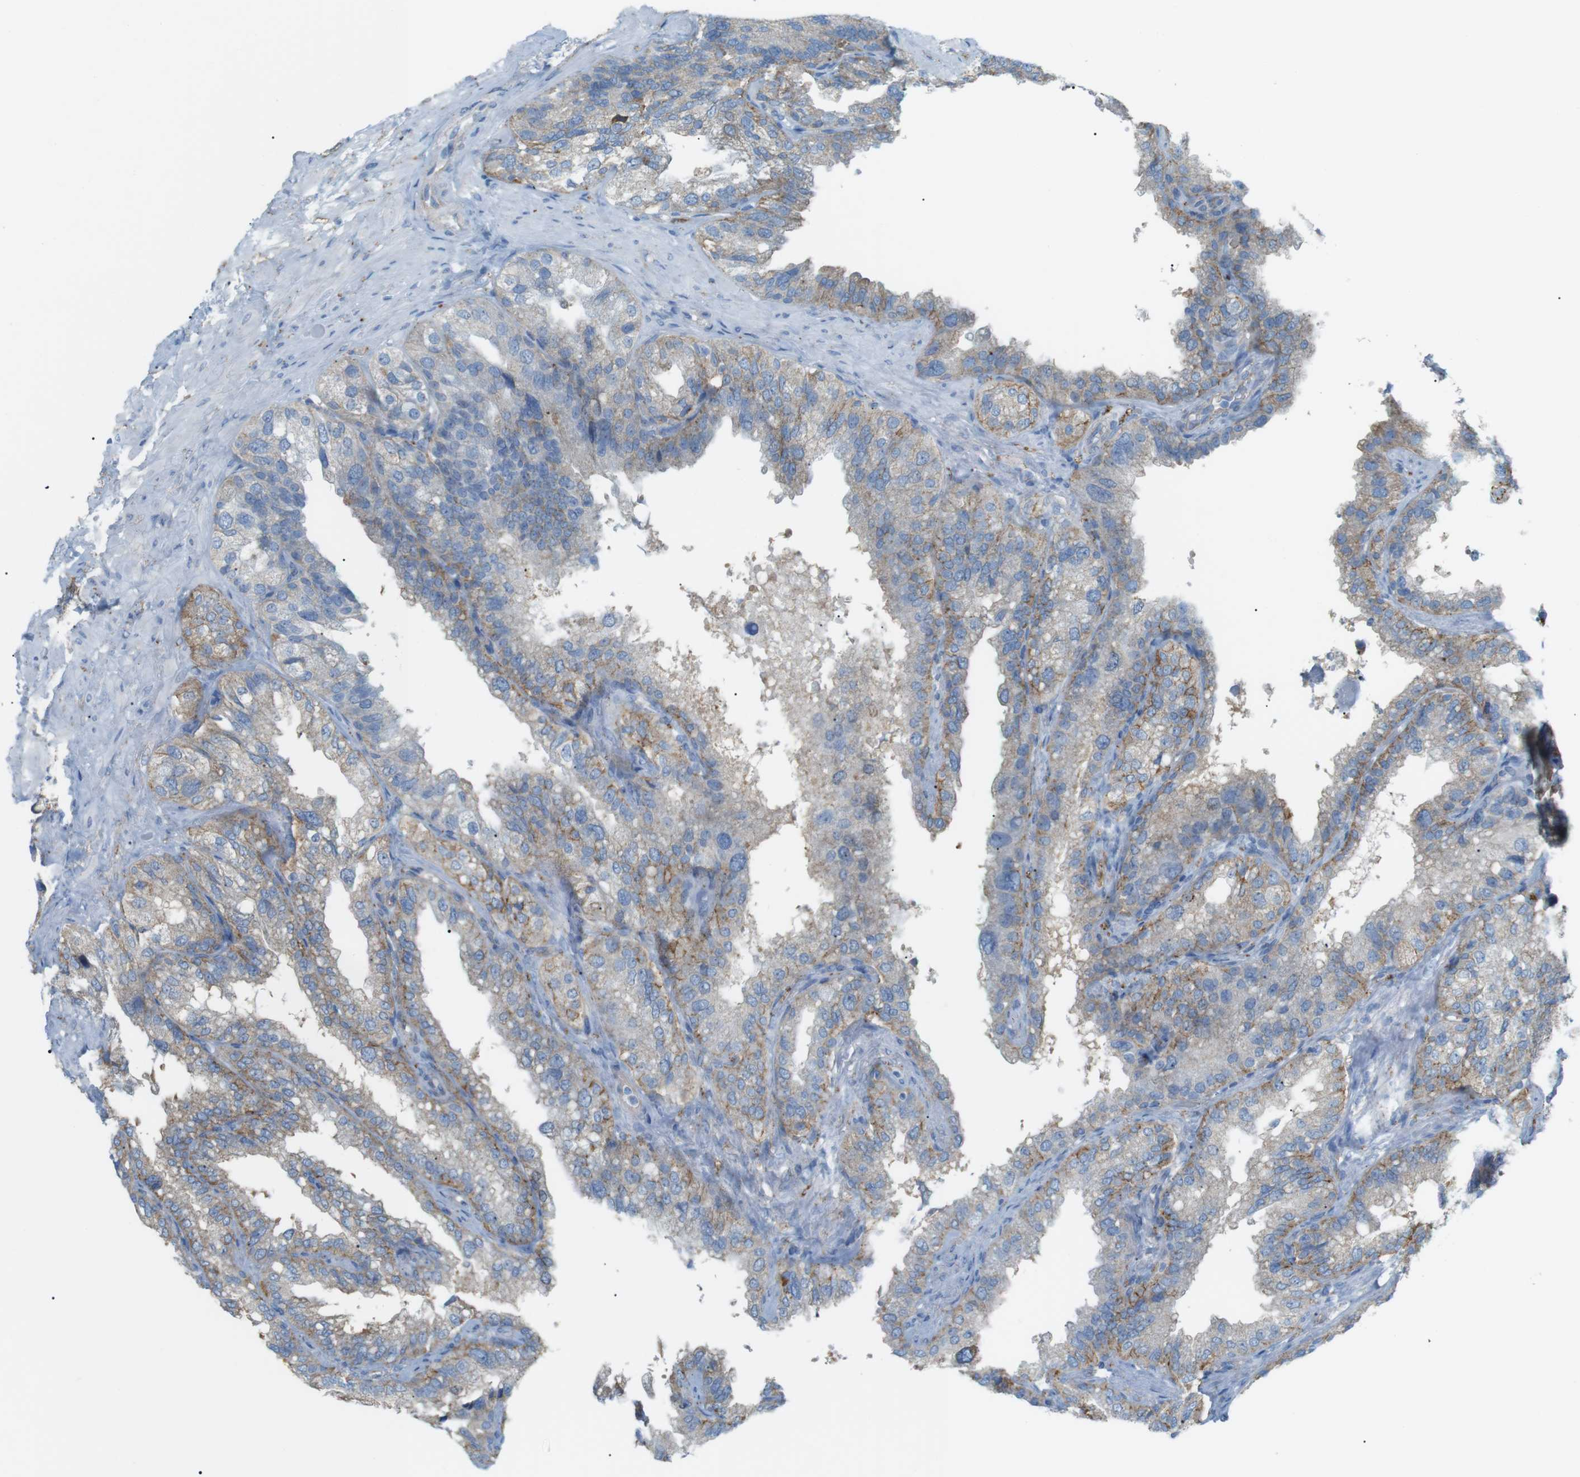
{"staining": {"intensity": "moderate", "quantity": "<25%", "location": "cytoplasmic/membranous"}, "tissue": "seminal vesicle", "cell_type": "Glandular cells", "image_type": "normal", "snomed": [{"axis": "morphology", "description": "Normal tissue, NOS"}, {"axis": "topography", "description": "Seminal veicle"}], "caption": "Immunohistochemistry (IHC) (DAB) staining of benign seminal vesicle displays moderate cytoplasmic/membranous protein staining in approximately <25% of glandular cells. (IHC, brightfield microscopy, high magnification).", "gene": "VAMP1", "patient": {"sex": "male", "age": 68}}